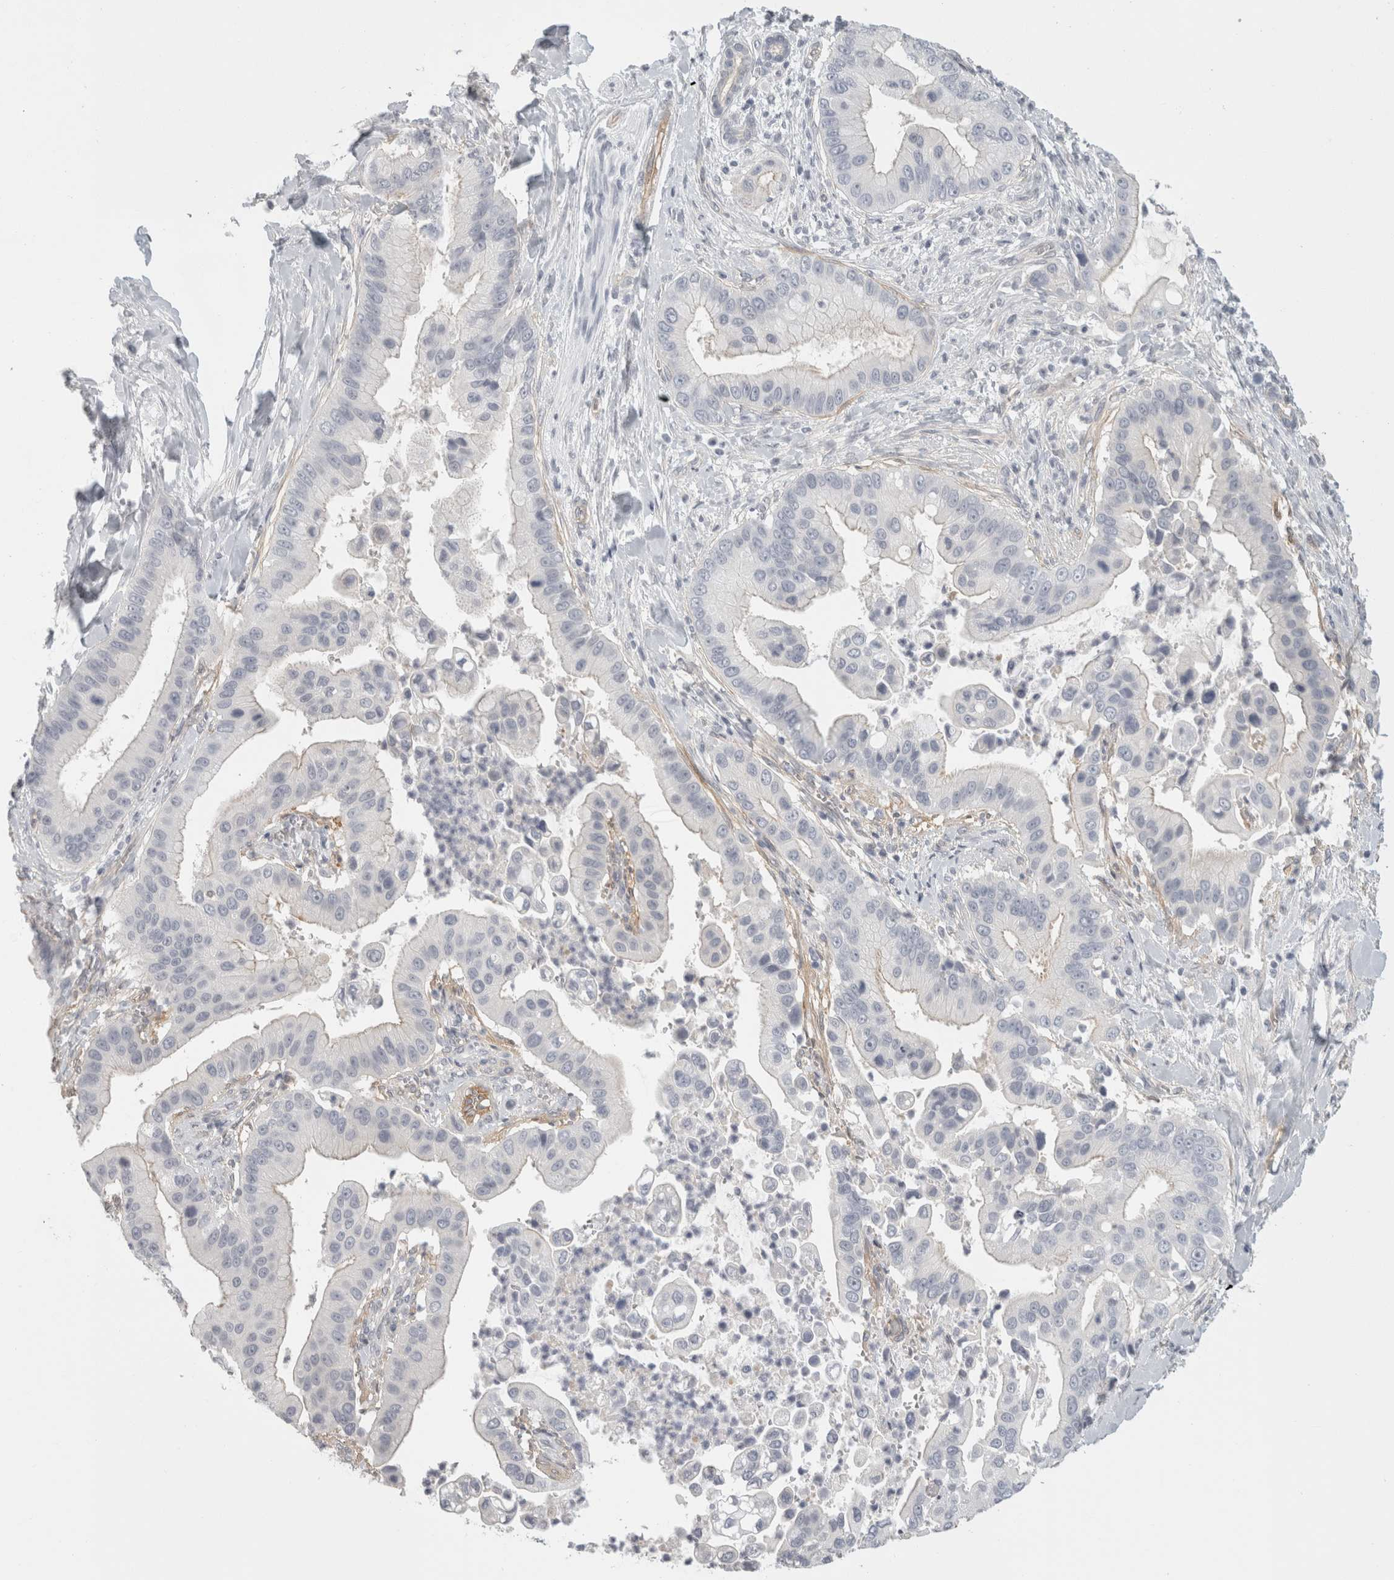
{"staining": {"intensity": "negative", "quantity": "none", "location": "none"}, "tissue": "liver cancer", "cell_type": "Tumor cells", "image_type": "cancer", "snomed": [{"axis": "morphology", "description": "Cholangiocarcinoma"}, {"axis": "topography", "description": "Liver"}], "caption": "Human liver cholangiocarcinoma stained for a protein using IHC reveals no staining in tumor cells.", "gene": "FBLIM1", "patient": {"sex": "female", "age": 54}}